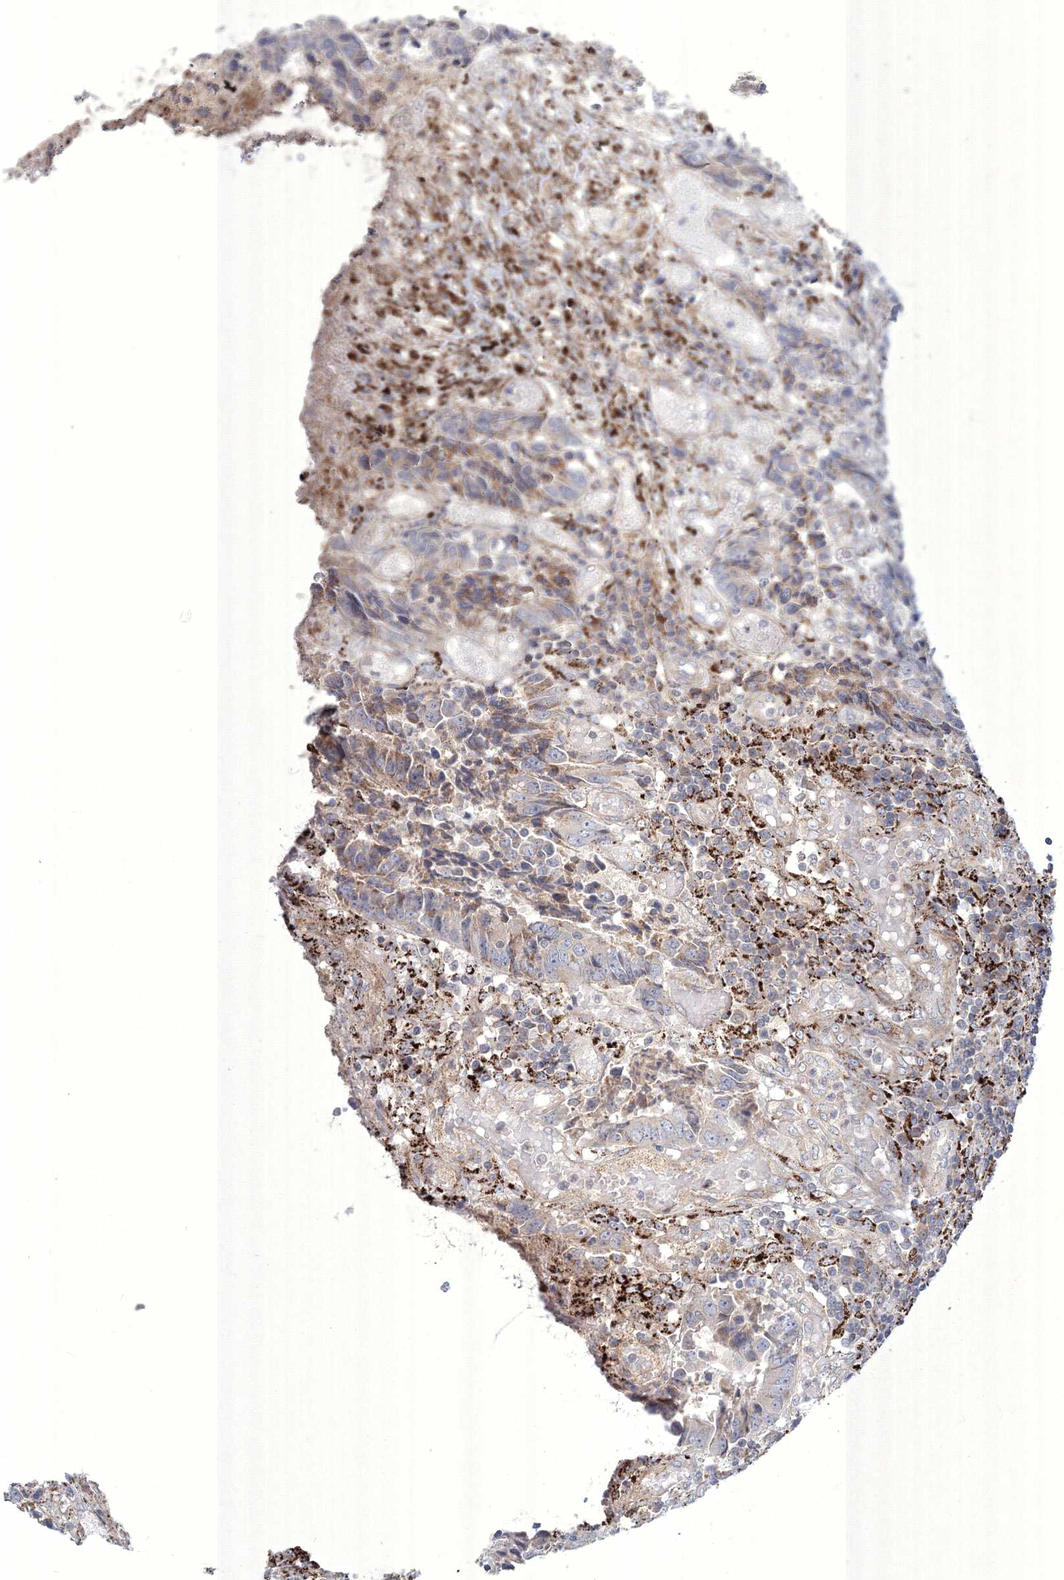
{"staining": {"intensity": "weak", "quantity": "<25%", "location": "cytoplasmic/membranous"}, "tissue": "colorectal cancer", "cell_type": "Tumor cells", "image_type": "cancer", "snomed": [{"axis": "morphology", "description": "Adenocarcinoma, NOS"}, {"axis": "topography", "description": "Rectum"}], "caption": "The micrograph shows no staining of tumor cells in colorectal cancer.", "gene": "WDR49", "patient": {"sex": "male", "age": 84}}